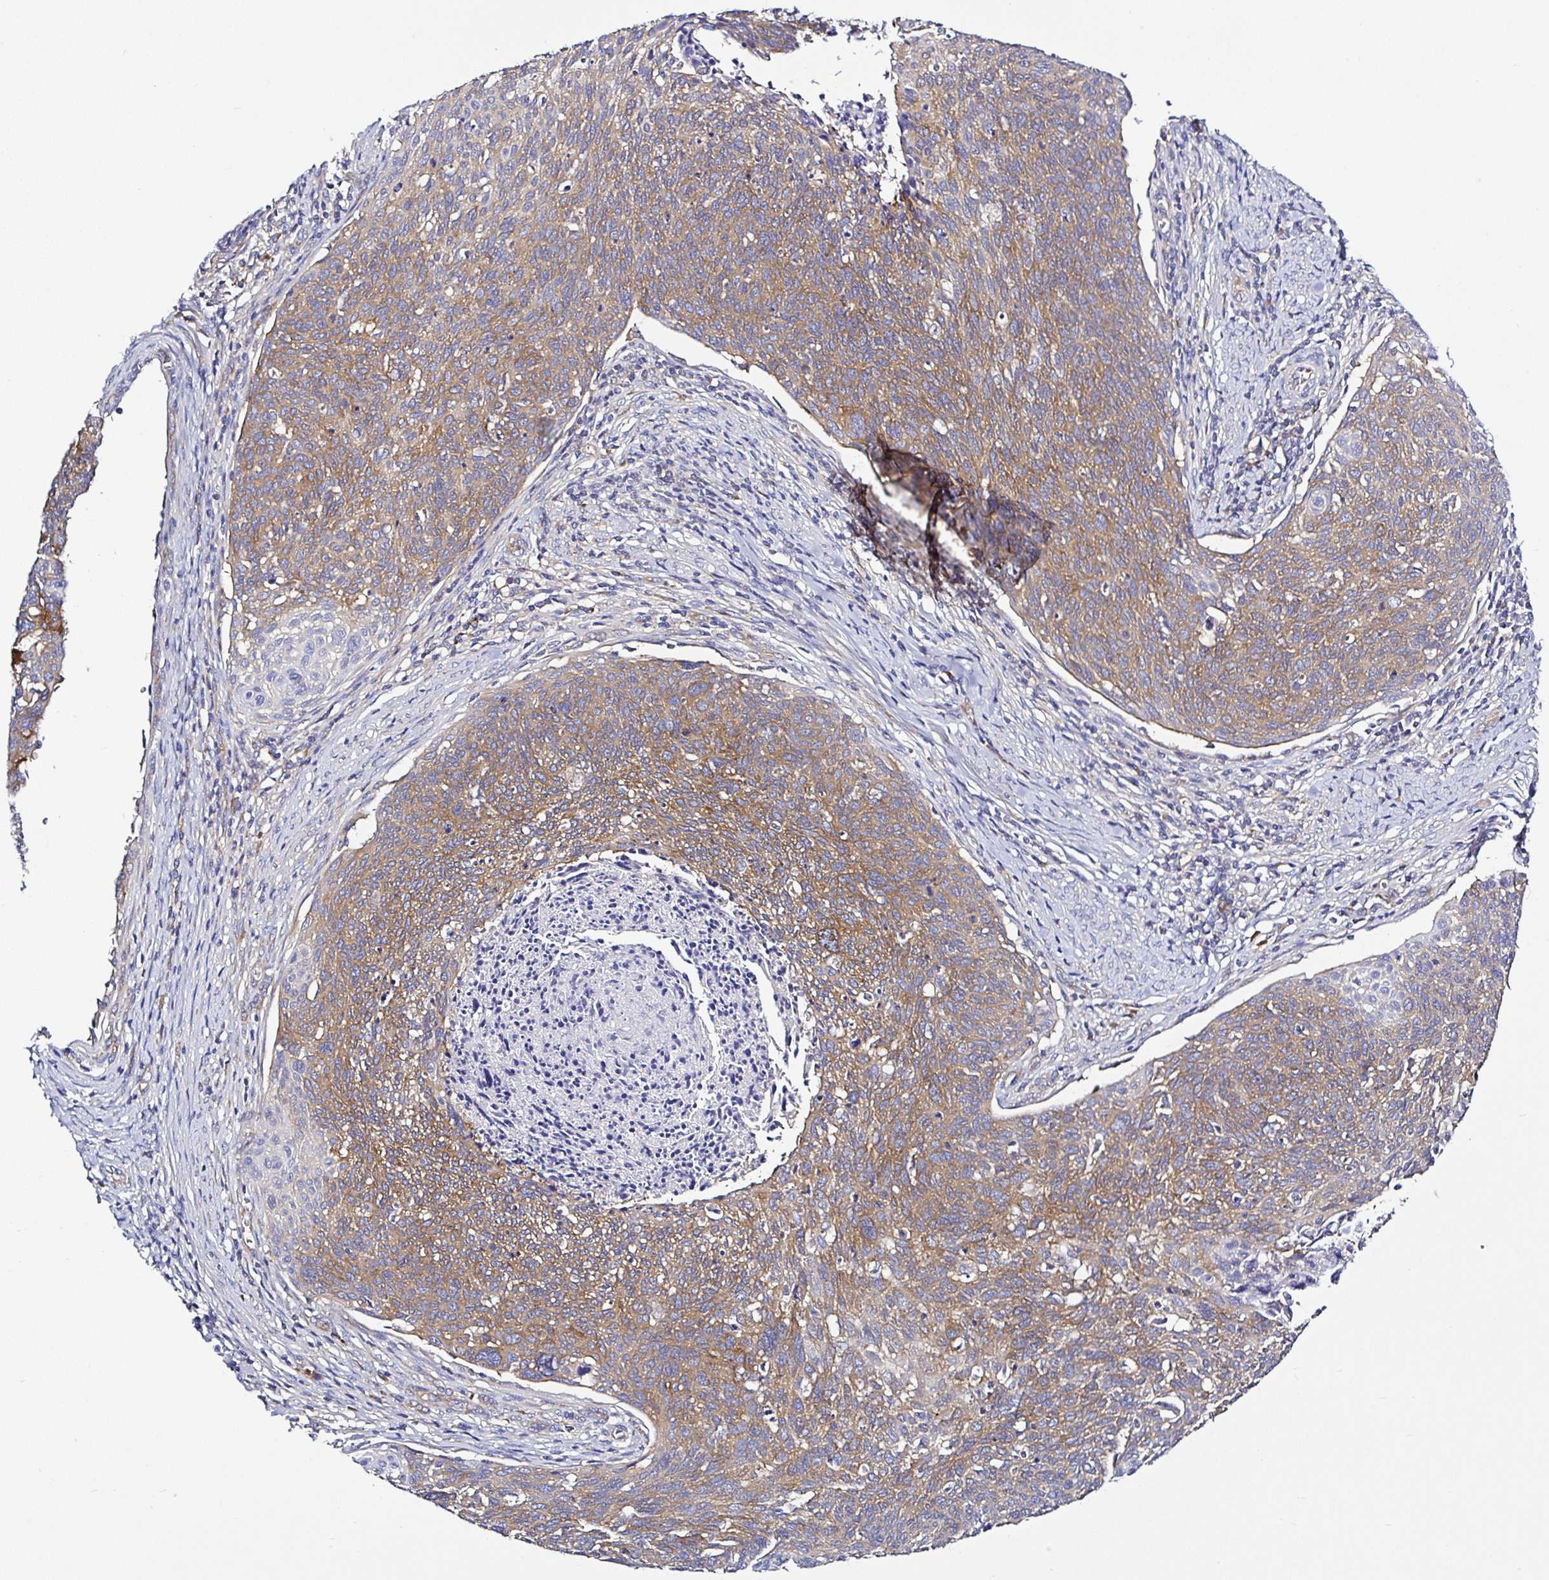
{"staining": {"intensity": "moderate", "quantity": "25%-75%", "location": "cytoplasmic/membranous"}, "tissue": "cervical cancer", "cell_type": "Tumor cells", "image_type": "cancer", "snomed": [{"axis": "morphology", "description": "Squamous cell carcinoma, NOS"}, {"axis": "topography", "description": "Cervix"}], "caption": "Immunohistochemistry (DAB (3,3'-diaminobenzidine)) staining of human cervical cancer (squamous cell carcinoma) exhibits moderate cytoplasmic/membranous protein expression in approximately 25%-75% of tumor cells. Using DAB (brown) and hematoxylin (blue) stains, captured at high magnification using brightfield microscopy.", "gene": "LARS1", "patient": {"sex": "female", "age": 49}}